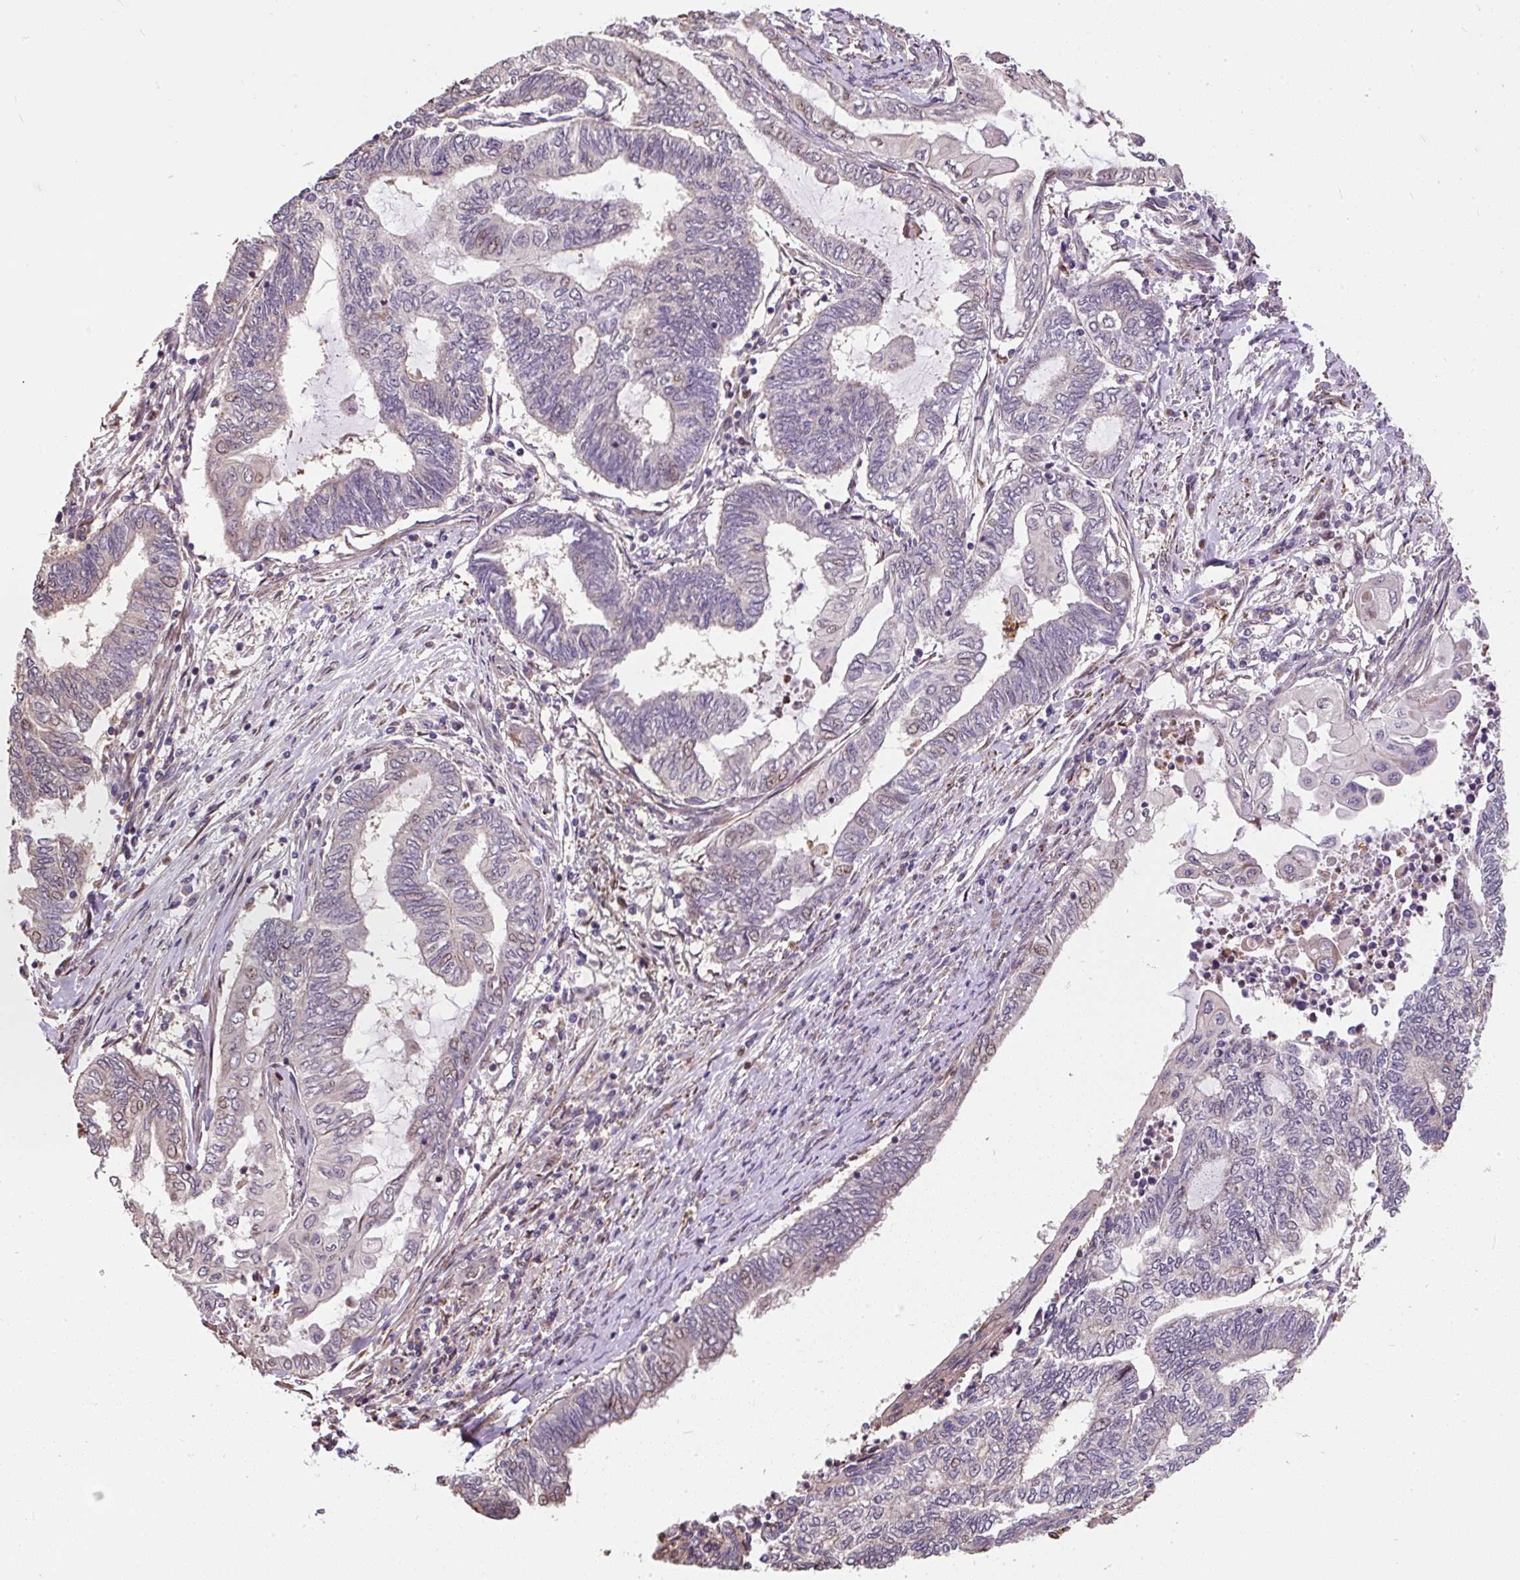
{"staining": {"intensity": "weak", "quantity": "<25%", "location": "nuclear"}, "tissue": "endometrial cancer", "cell_type": "Tumor cells", "image_type": "cancer", "snomed": [{"axis": "morphology", "description": "Adenocarcinoma, NOS"}, {"axis": "topography", "description": "Uterus"}, {"axis": "topography", "description": "Endometrium"}], "caption": "Immunohistochemistry image of neoplastic tissue: endometrial cancer stained with DAB (3,3'-diaminobenzidine) reveals no significant protein staining in tumor cells.", "gene": "PUS7L", "patient": {"sex": "female", "age": 70}}